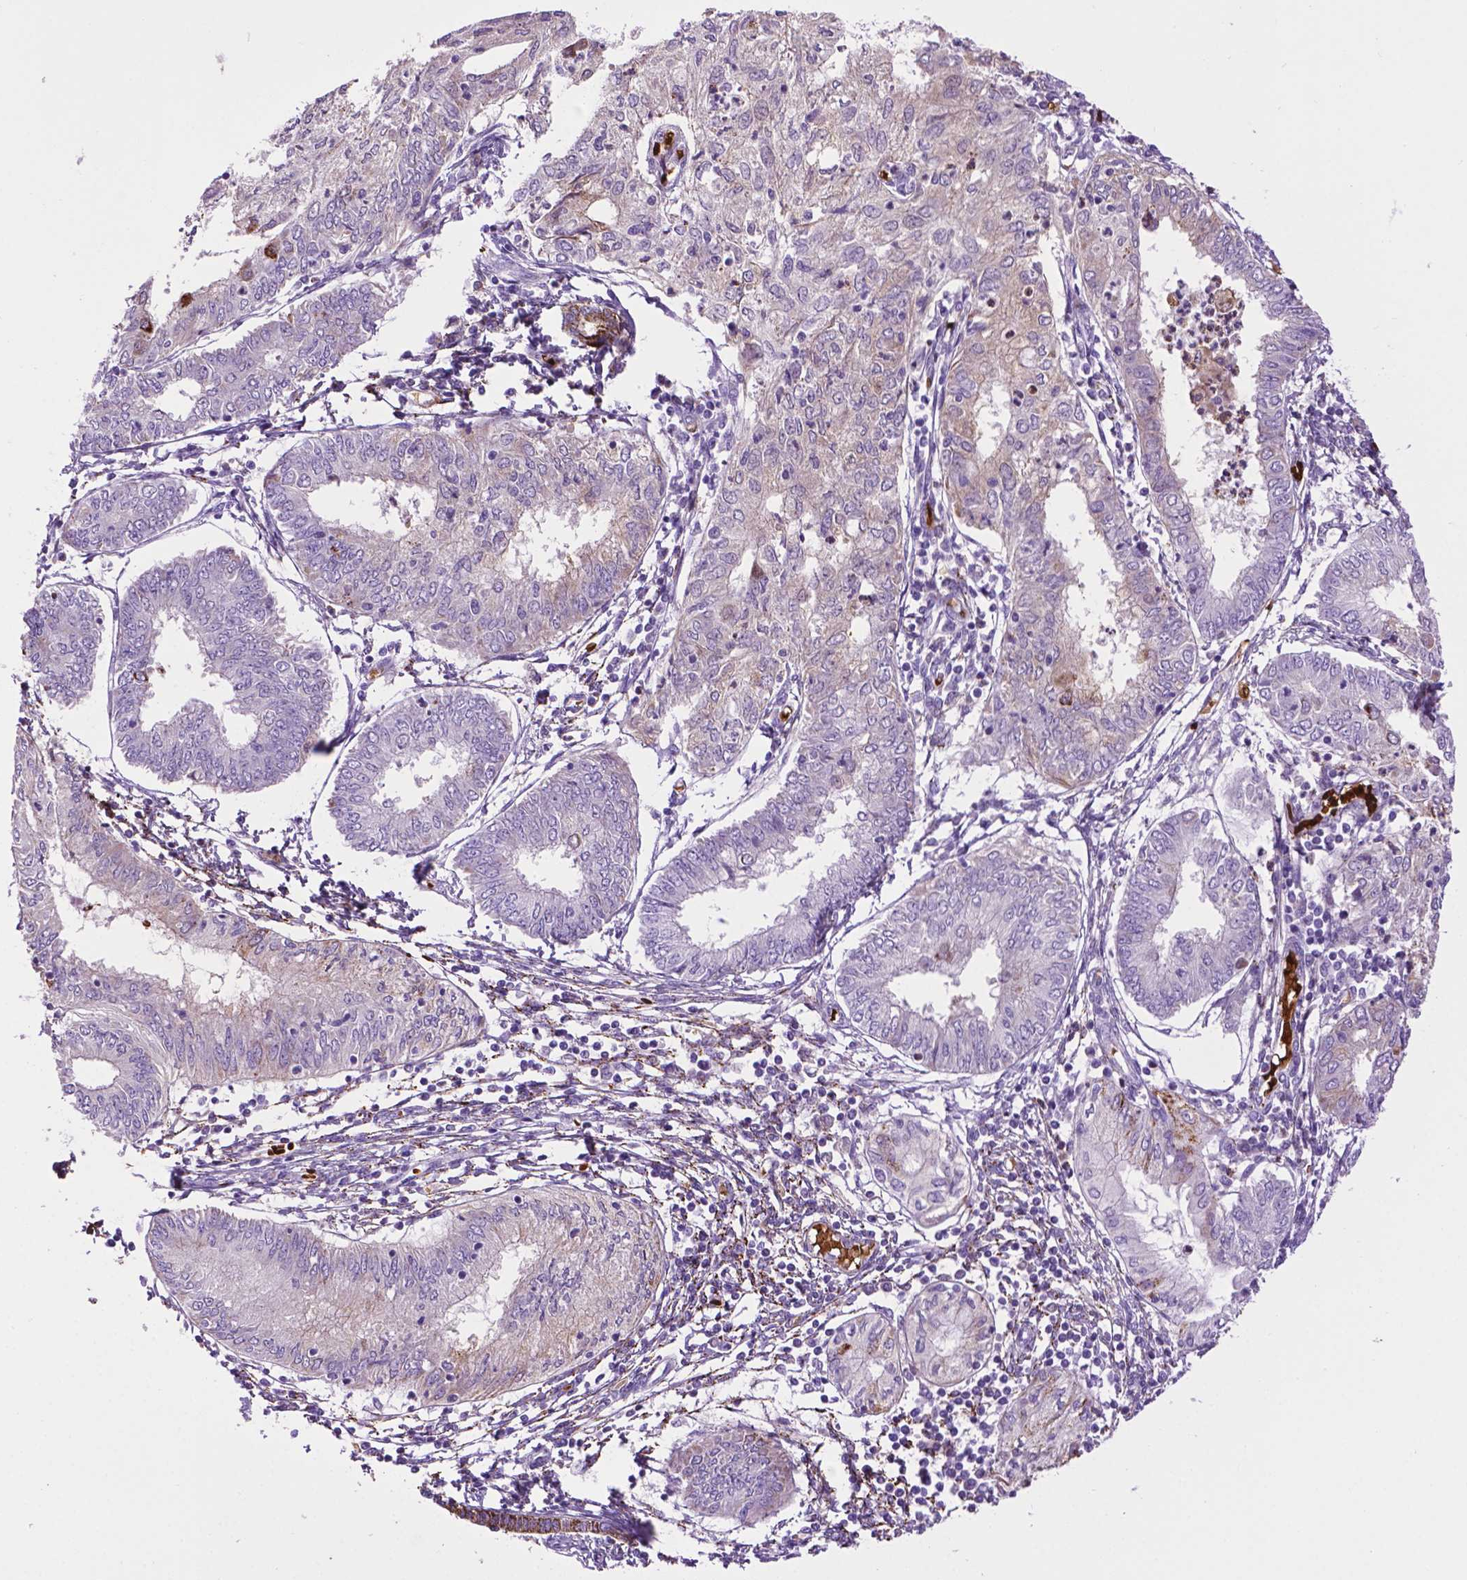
{"staining": {"intensity": "negative", "quantity": "none", "location": "none"}, "tissue": "endometrial cancer", "cell_type": "Tumor cells", "image_type": "cancer", "snomed": [{"axis": "morphology", "description": "Adenocarcinoma, NOS"}, {"axis": "topography", "description": "Endometrium"}], "caption": "IHC histopathology image of neoplastic tissue: human adenocarcinoma (endometrial) stained with DAB displays no significant protein staining in tumor cells. (DAB IHC, high magnification).", "gene": "TMEM132E", "patient": {"sex": "female", "age": 68}}